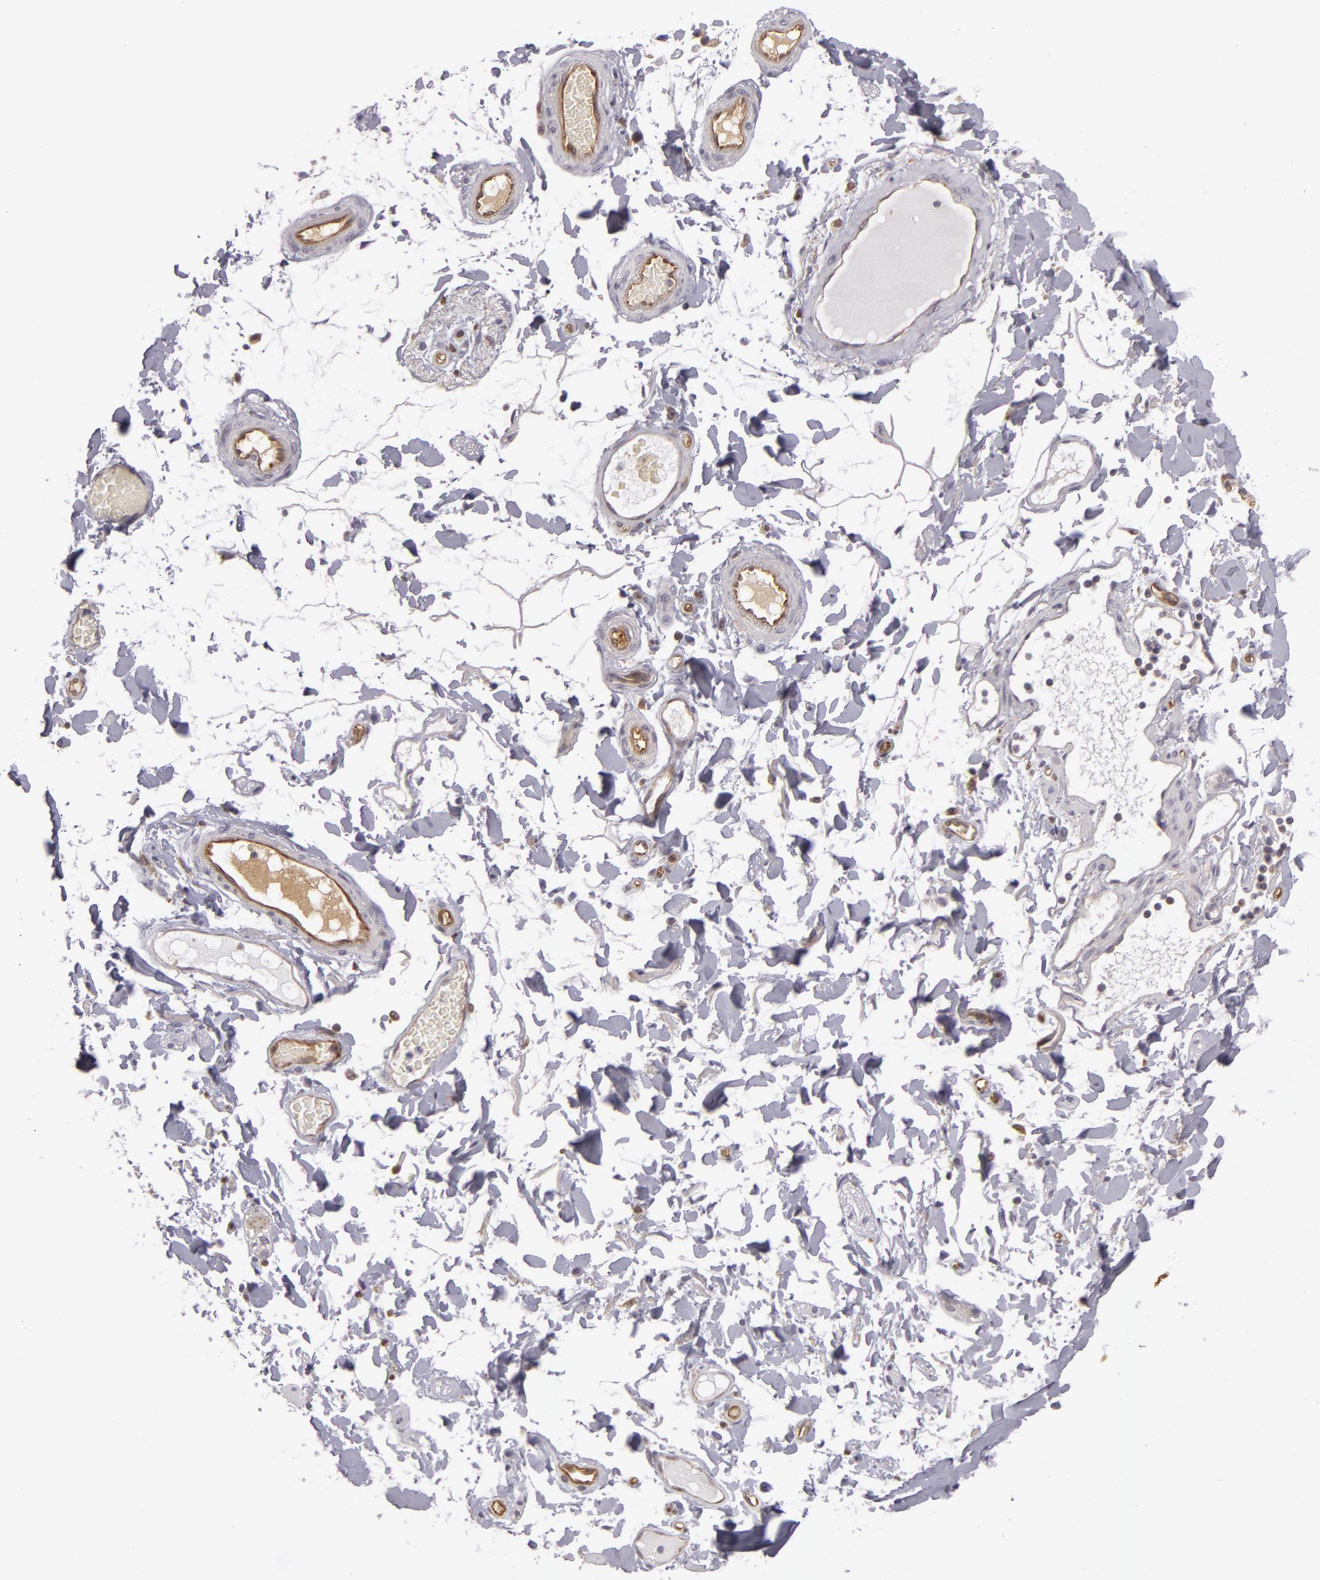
{"staining": {"intensity": "negative", "quantity": "none", "location": "none"}, "tissue": "adipose tissue", "cell_type": "Adipocytes", "image_type": "normal", "snomed": [{"axis": "morphology", "description": "Normal tissue, NOS"}, {"axis": "topography", "description": "Duodenum"}], "caption": "The immunohistochemistry micrograph has no significant positivity in adipocytes of adipose tissue.", "gene": "ZNF229", "patient": {"sex": "male", "age": 63}}